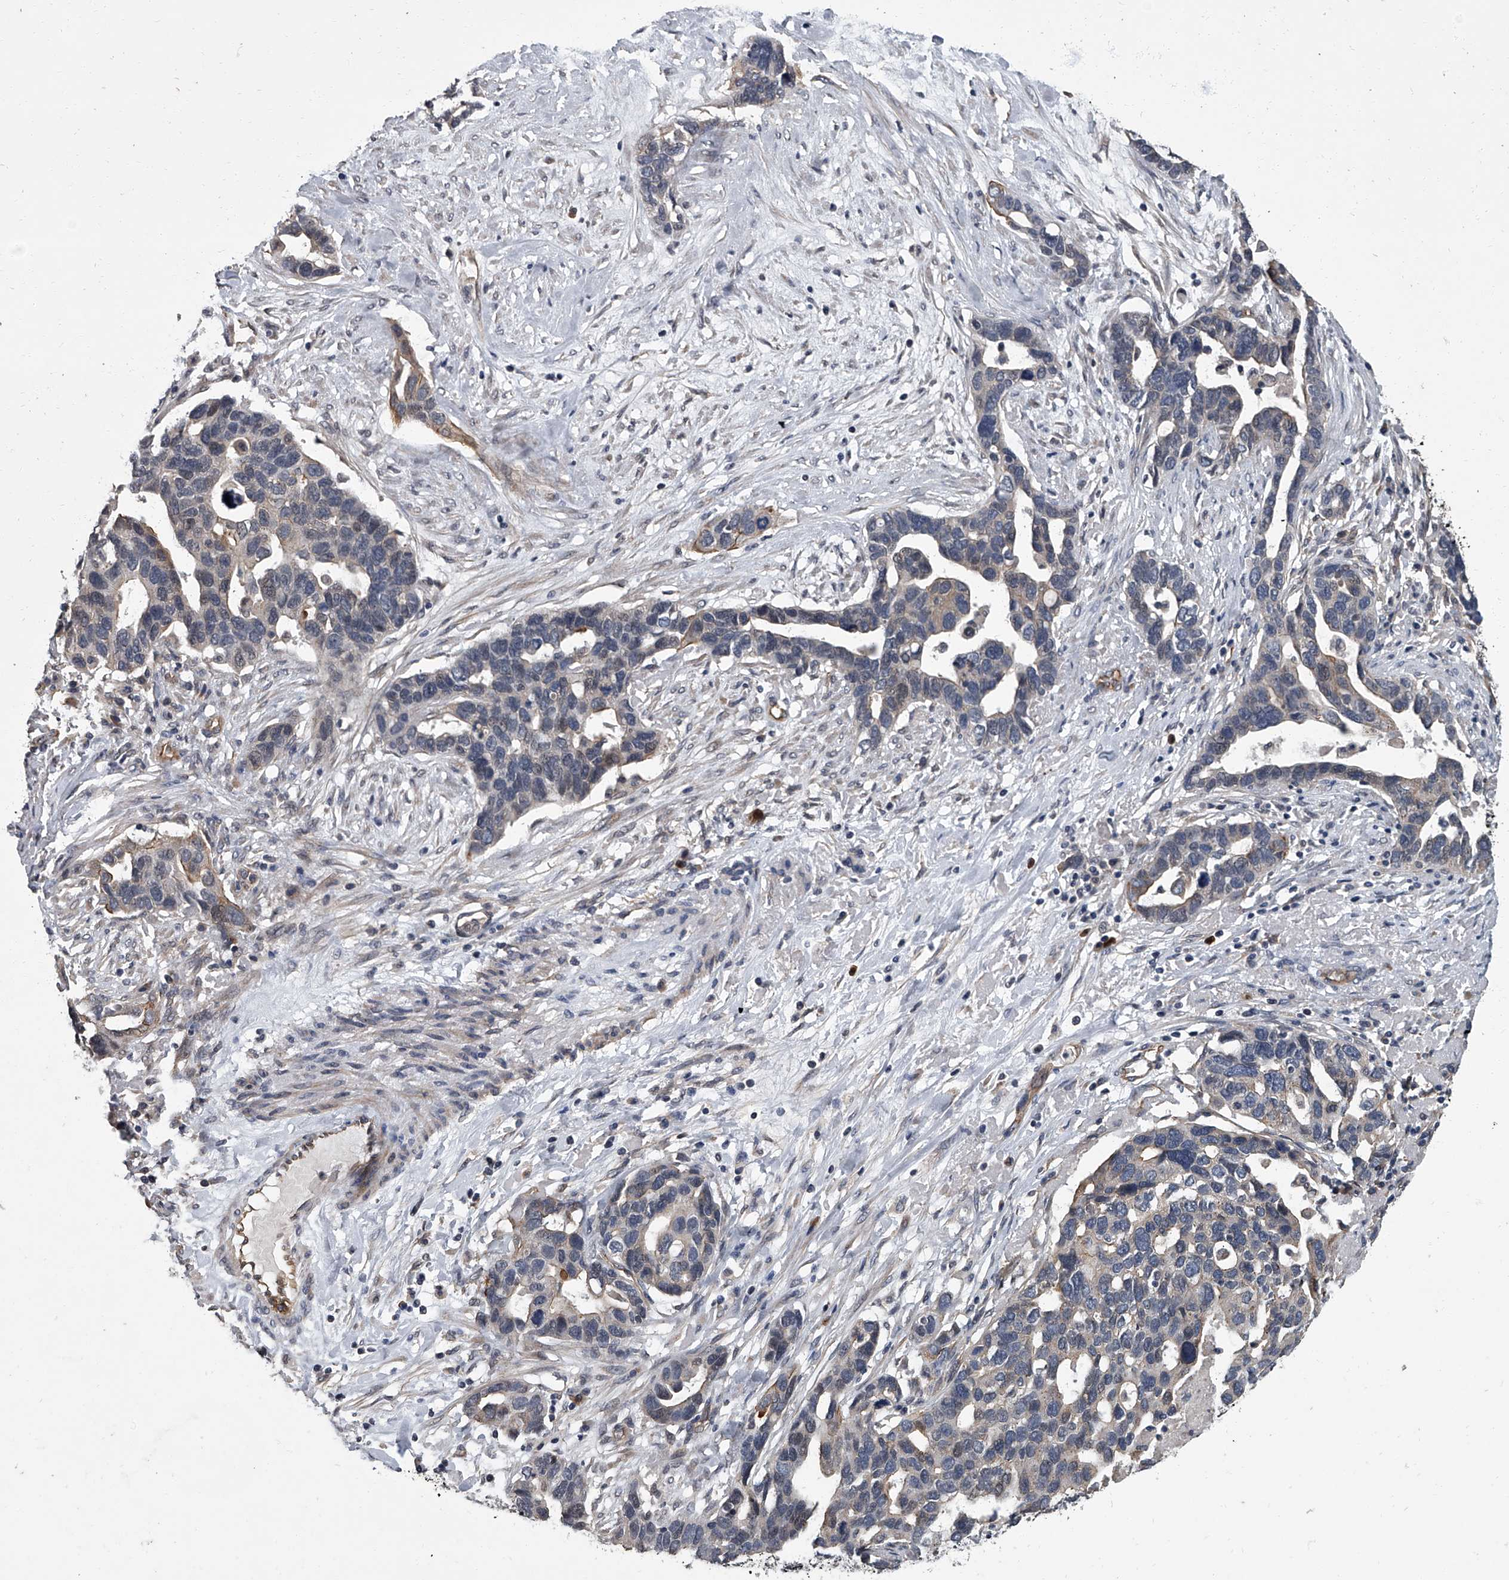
{"staining": {"intensity": "weak", "quantity": "<25%", "location": "cytoplasmic/membranous"}, "tissue": "ovarian cancer", "cell_type": "Tumor cells", "image_type": "cancer", "snomed": [{"axis": "morphology", "description": "Cystadenocarcinoma, serous, NOS"}, {"axis": "topography", "description": "Ovary"}], "caption": "Tumor cells are negative for protein expression in human serous cystadenocarcinoma (ovarian).", "gene": "SIRT4", "patient": {"sex": "female", "age": 54}}